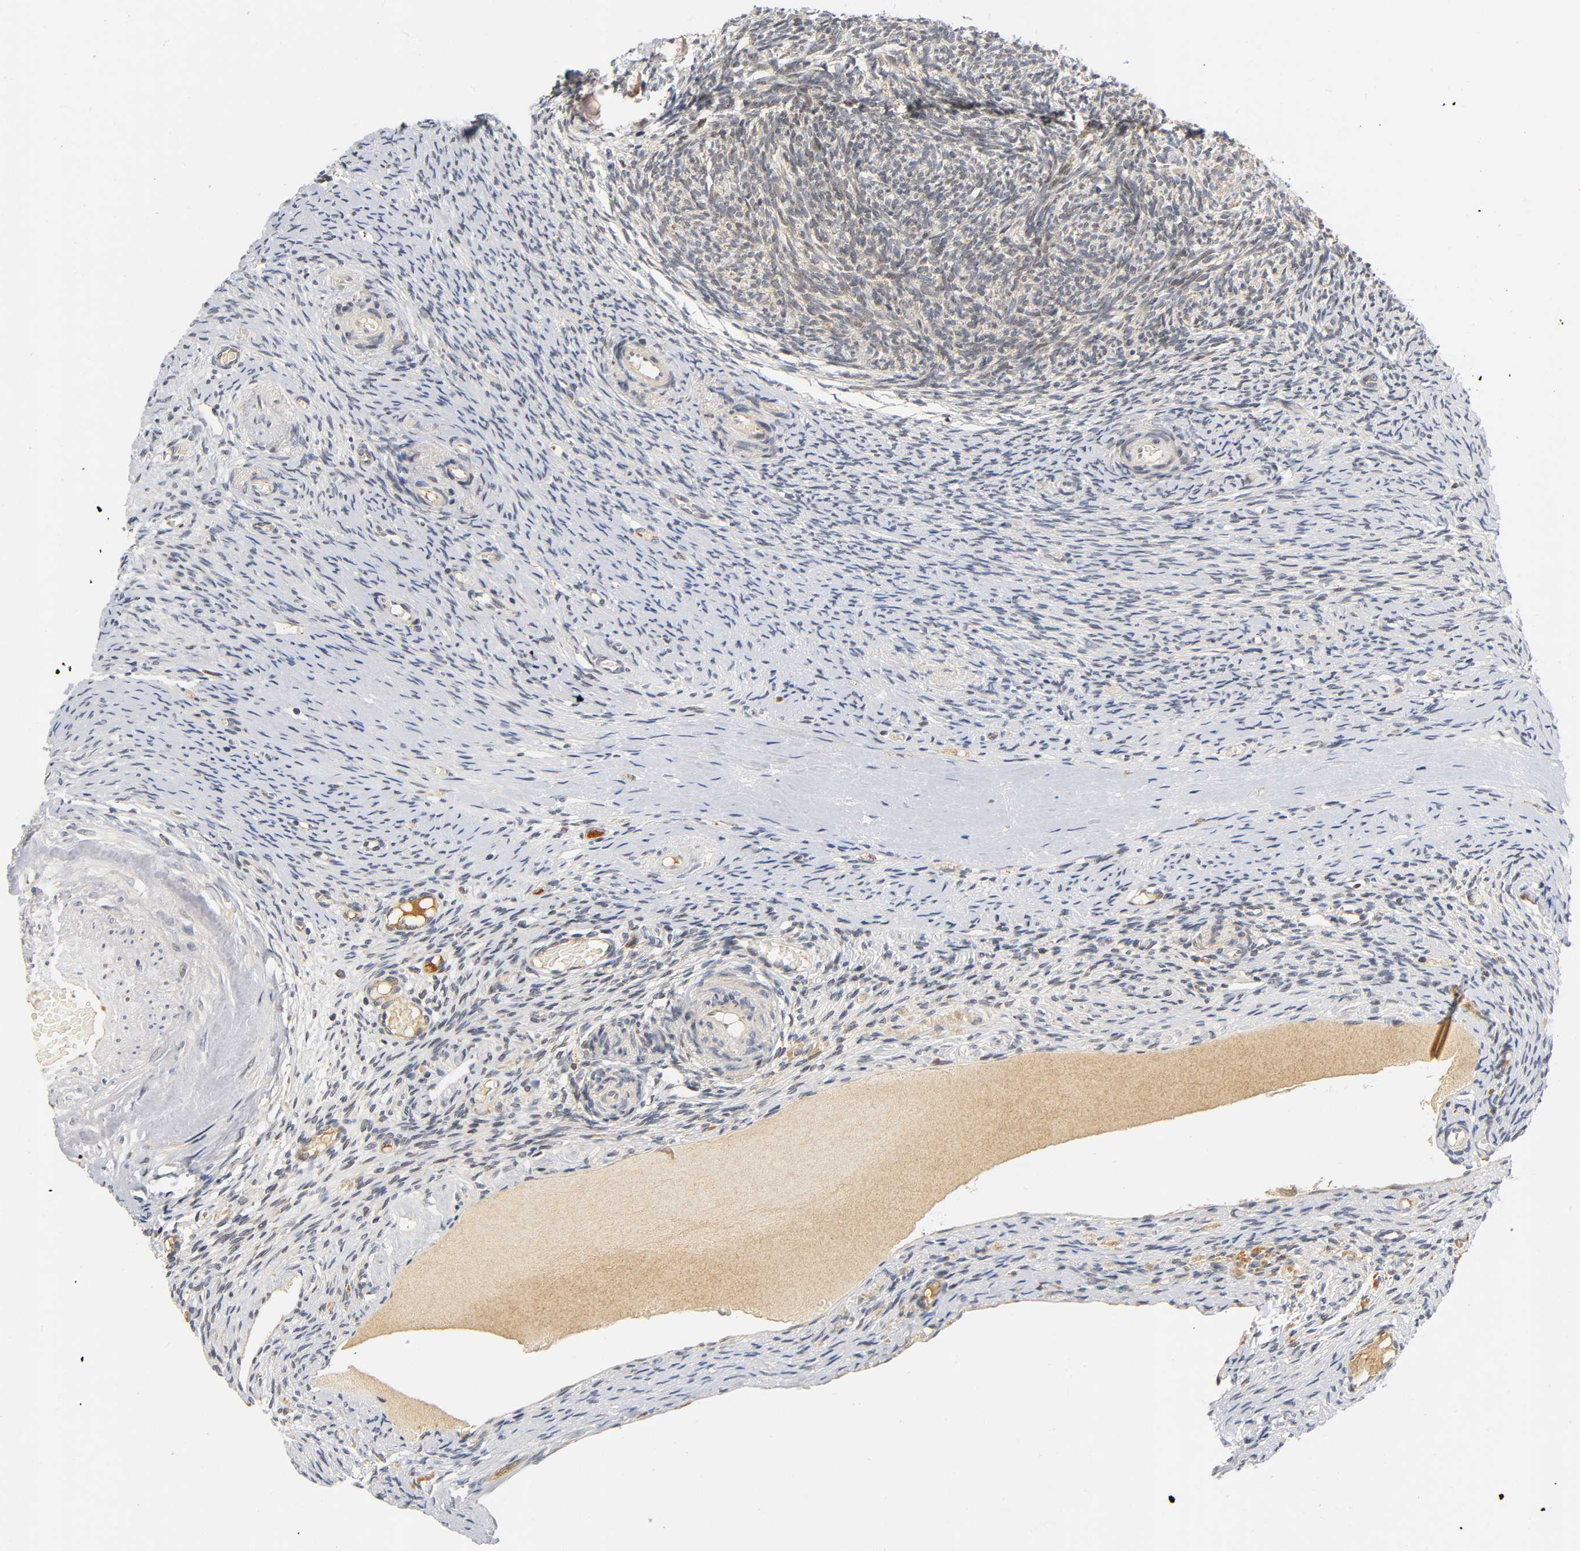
{"staining": {"intensity": "negative", "quantity": "none", "location": "none"}, "tissue": "ovary", "cell_type": "Ovarian stroma cells", "image_type": "normal", "snomed": [{"axis": "morphology", "description": "Normal tissue, NOS"}, {"axis": "topography", "description": "Ovary"}], "caption": "Ovarian stroma cells are negative for protein expression in normal human ovary. (DAB (3,3'-diaminobenzidine) IHC visualized using brightfield microscopy, high magnification).", "gene": "NRP1", "patient": {"sex": "female", "age": 60}}